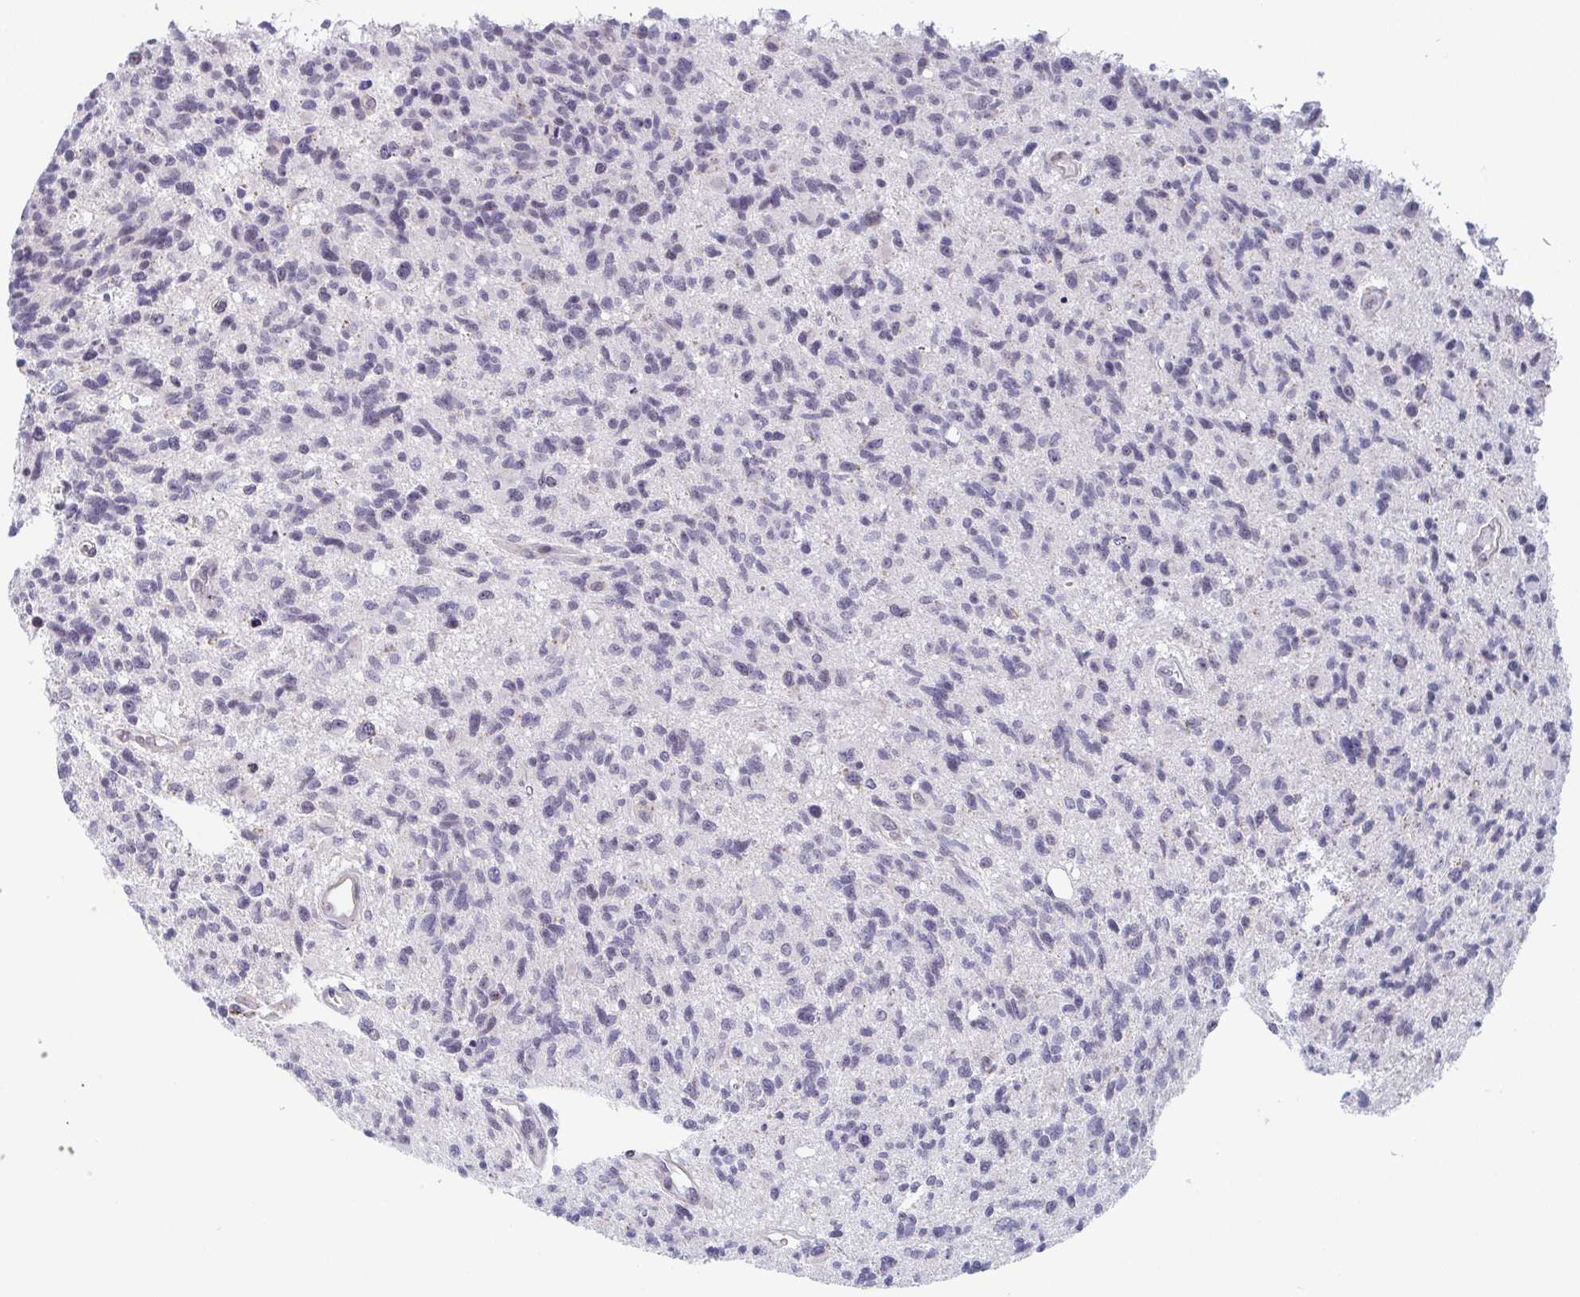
{"staining": {"intensity": "negative", "quantity": "none", "location": "none"}, "tissue": "glioma", "cell_type": "Tumor cells", "image_type": "cancer", "snomed": [{"axis": "morphology", "description": "Glioma, malignant, High grade"}, {"axis": "topography", "description": "Brain"}], "caption": "A high-resolution photomicrograph shows immunohistochemistry (IHC) staining of glioma, which demonstrates no significant expression in tumor cells.", "gene": "EXOSC7", "patient": {"sex": "male", "age": 29}}